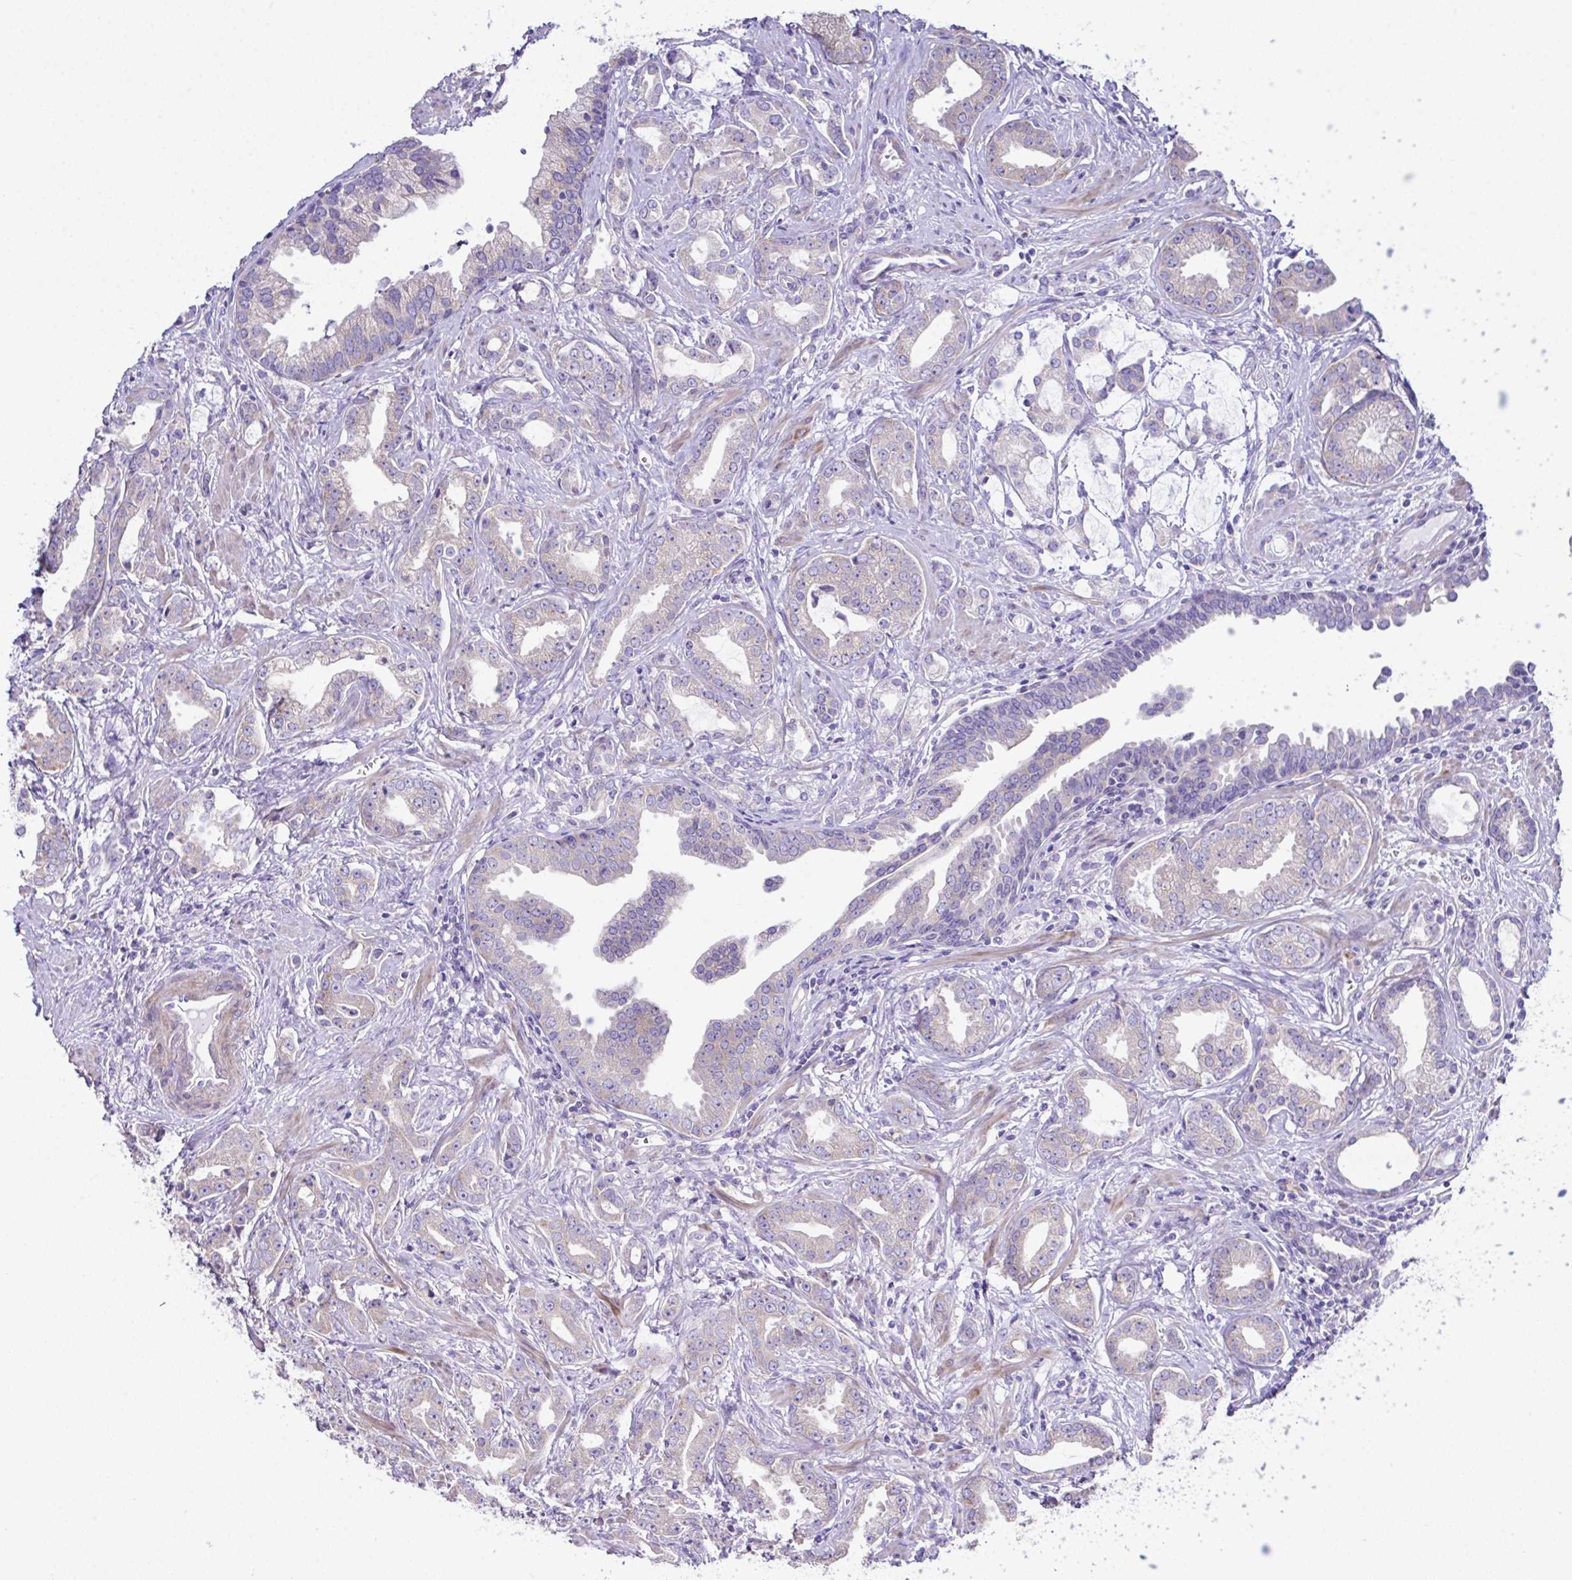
{"staining": {"intensity": "negative", "quantity": "none", "location": "none"}, "tissue": "prostate cancer", "cell_type": "Tumor cells", "image_type": "cancer", "snomed": [{"axis": "morphology", "description": "Adenocarcinoma, Medium grade"}, {"axis": "topography", "description": "Prostate"}], "caption": "High power microscopy image of an immunohistochemistry micrograph of prostate cancer (adenocarcinoma (medium-grade)), revealing no significant expression in tumor cells.", "gene": "OR4P4", "patient": {"sex": "male", "age": 57}}